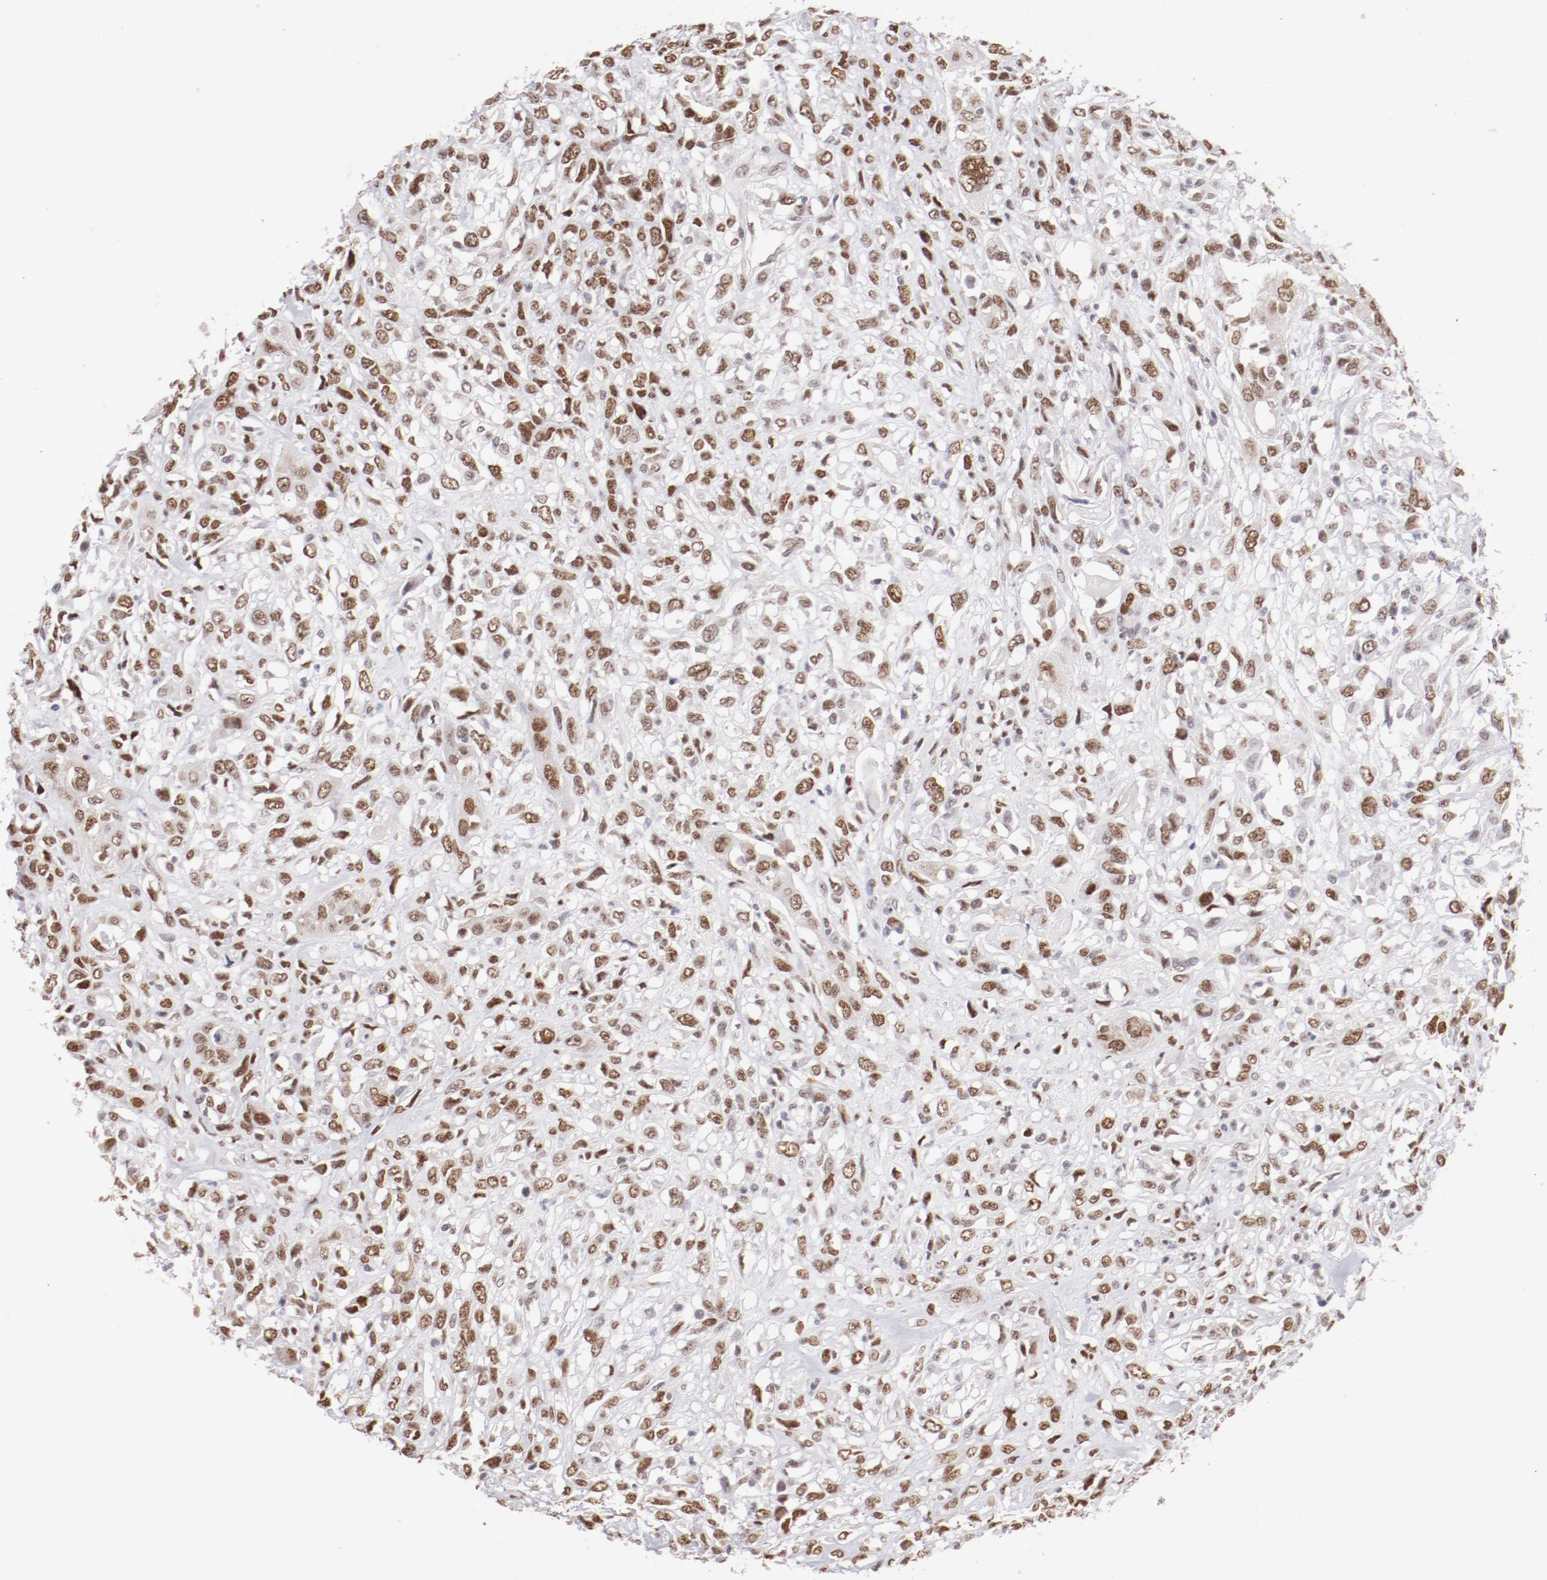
{"staining": {"intensity": "moderate", "quantity": ">75%", "location": "nuclear"}, "tissue": "head and neck cancer", "cell_type": "Tumor cells", "image_type": "cancer", "snomed": [{"axis": "morphology", "description": "Neoplasm, malignant, NOS"}, {"axis": "topography", "description": "Salivary gland"}, {"axis": "topography", "description": "Head-Neck"}], "caption": "This image displays head and neck neoplasm (malignant) stained with IHC to label a protein in brown. The nuclear of tumor cells show moderate positivity for the protein. Nuclei are counter-stained blue.", "gene": "TFAP4", "patient": {"sex": "male", "age": 43}}